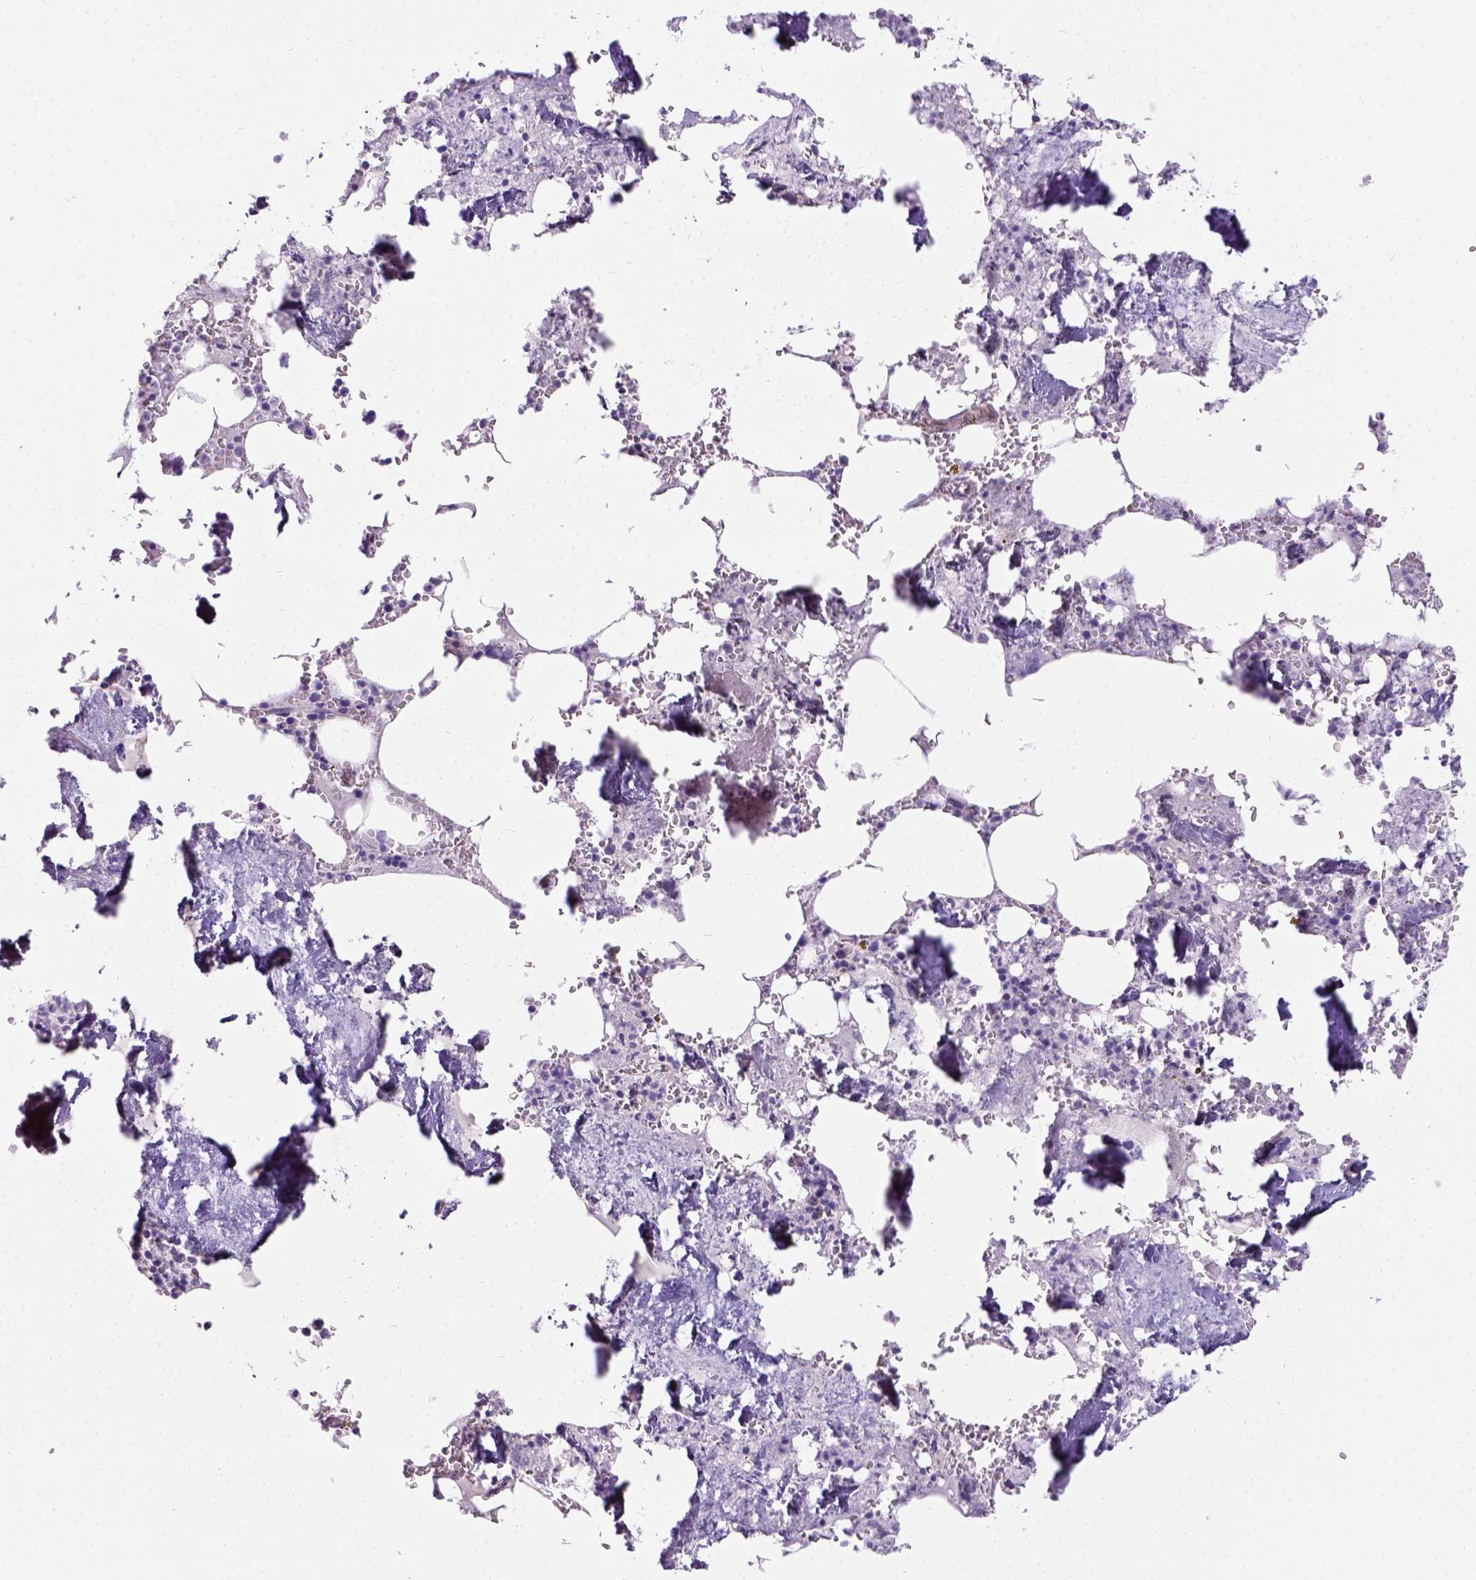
{"staining": {"intensity": "negative", "quantity": "none", "location": "none"}, "tissue": "bone marrow", "cell_type": "Hematopoietic cells", "image_type": "normal", "snomed": [{"axis": "morphology", "description": "Normal tissue, NOS"}, {"axis": "topography", "description": "Bone marrow"}], "caption": "A micrograph of bone marrow stained for a protein reveals no brown staining in hematopoietic cells. The staining is performed using DAB (3,3'-diaminobenzidine) brown chromogen with nuclei counter-stained in using hematoxylin.", "gene": "C20orf144", "patient": {"sex": "male", "age": 54}}